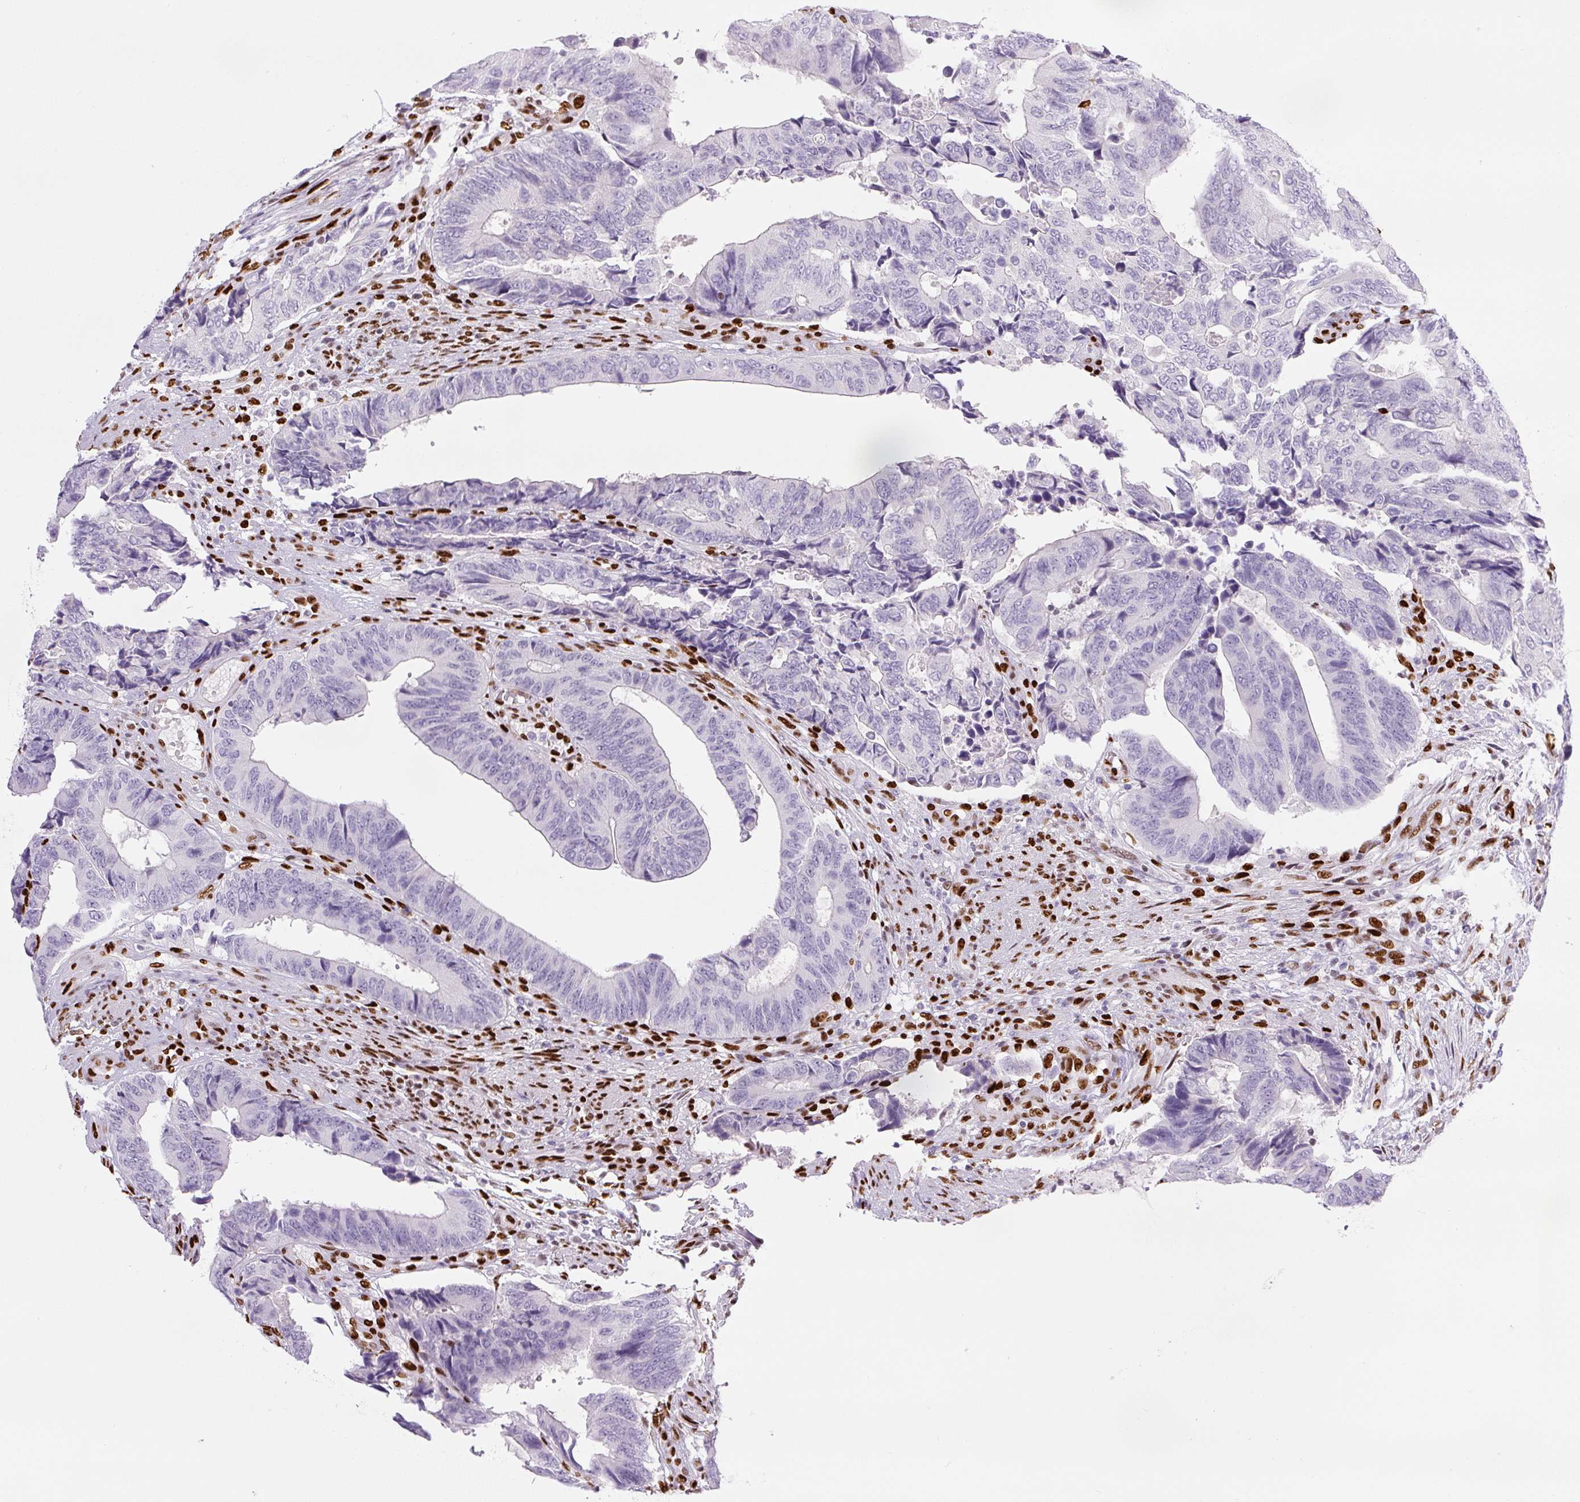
{"staining": {"intensity": "negative", "quantity": "none", "location": "none"}, "tissue": "colorectal cancer", "cell_type": "Tumor cells", "image_type": "cancer", "snomed": [{"axis": "morphology", "description": "Adenocarcinoma, NOS"}, {"axis": "topography", "description": "Colon"}], "caption": "Adenocarcinoma (colorectal) was stained to show a protein in brown. There is no significant staining in tumor cells.", "gene": "ZEB1", "patient": {"sex": "male", "age": 87}}